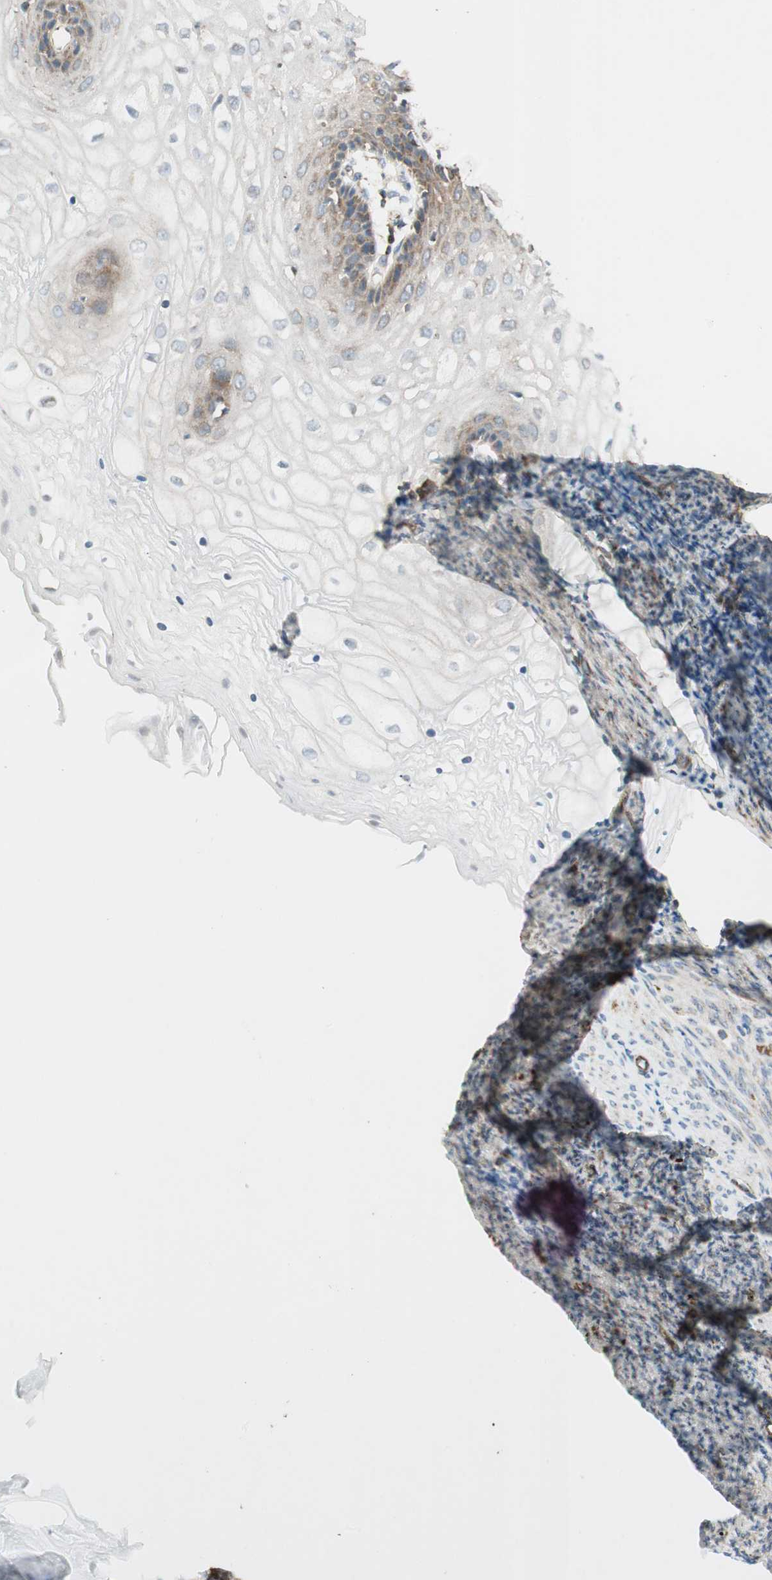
{"staining": {"intensity": "moderate", "quantity": "25%-75%", "location": "cytoplasmic/membranous"}, "tissue": "vagina", "cell_type": "Squamous epithelial cells", "image_type": "normal", "snomed": [{"axis": "morphology", "description": "Normal tissue, NOS"}, {"axis": "topography", "description": "Vagina"}], "caption": "Immunohistochemical staining of benign human vagina demonstrates medium levels of moderate cytoplasmic/membranous positivity in about 25%-75% of squamous epithelial cells.", "gene": "CHADL", "patient": {"sex": "female", "age": 34}}